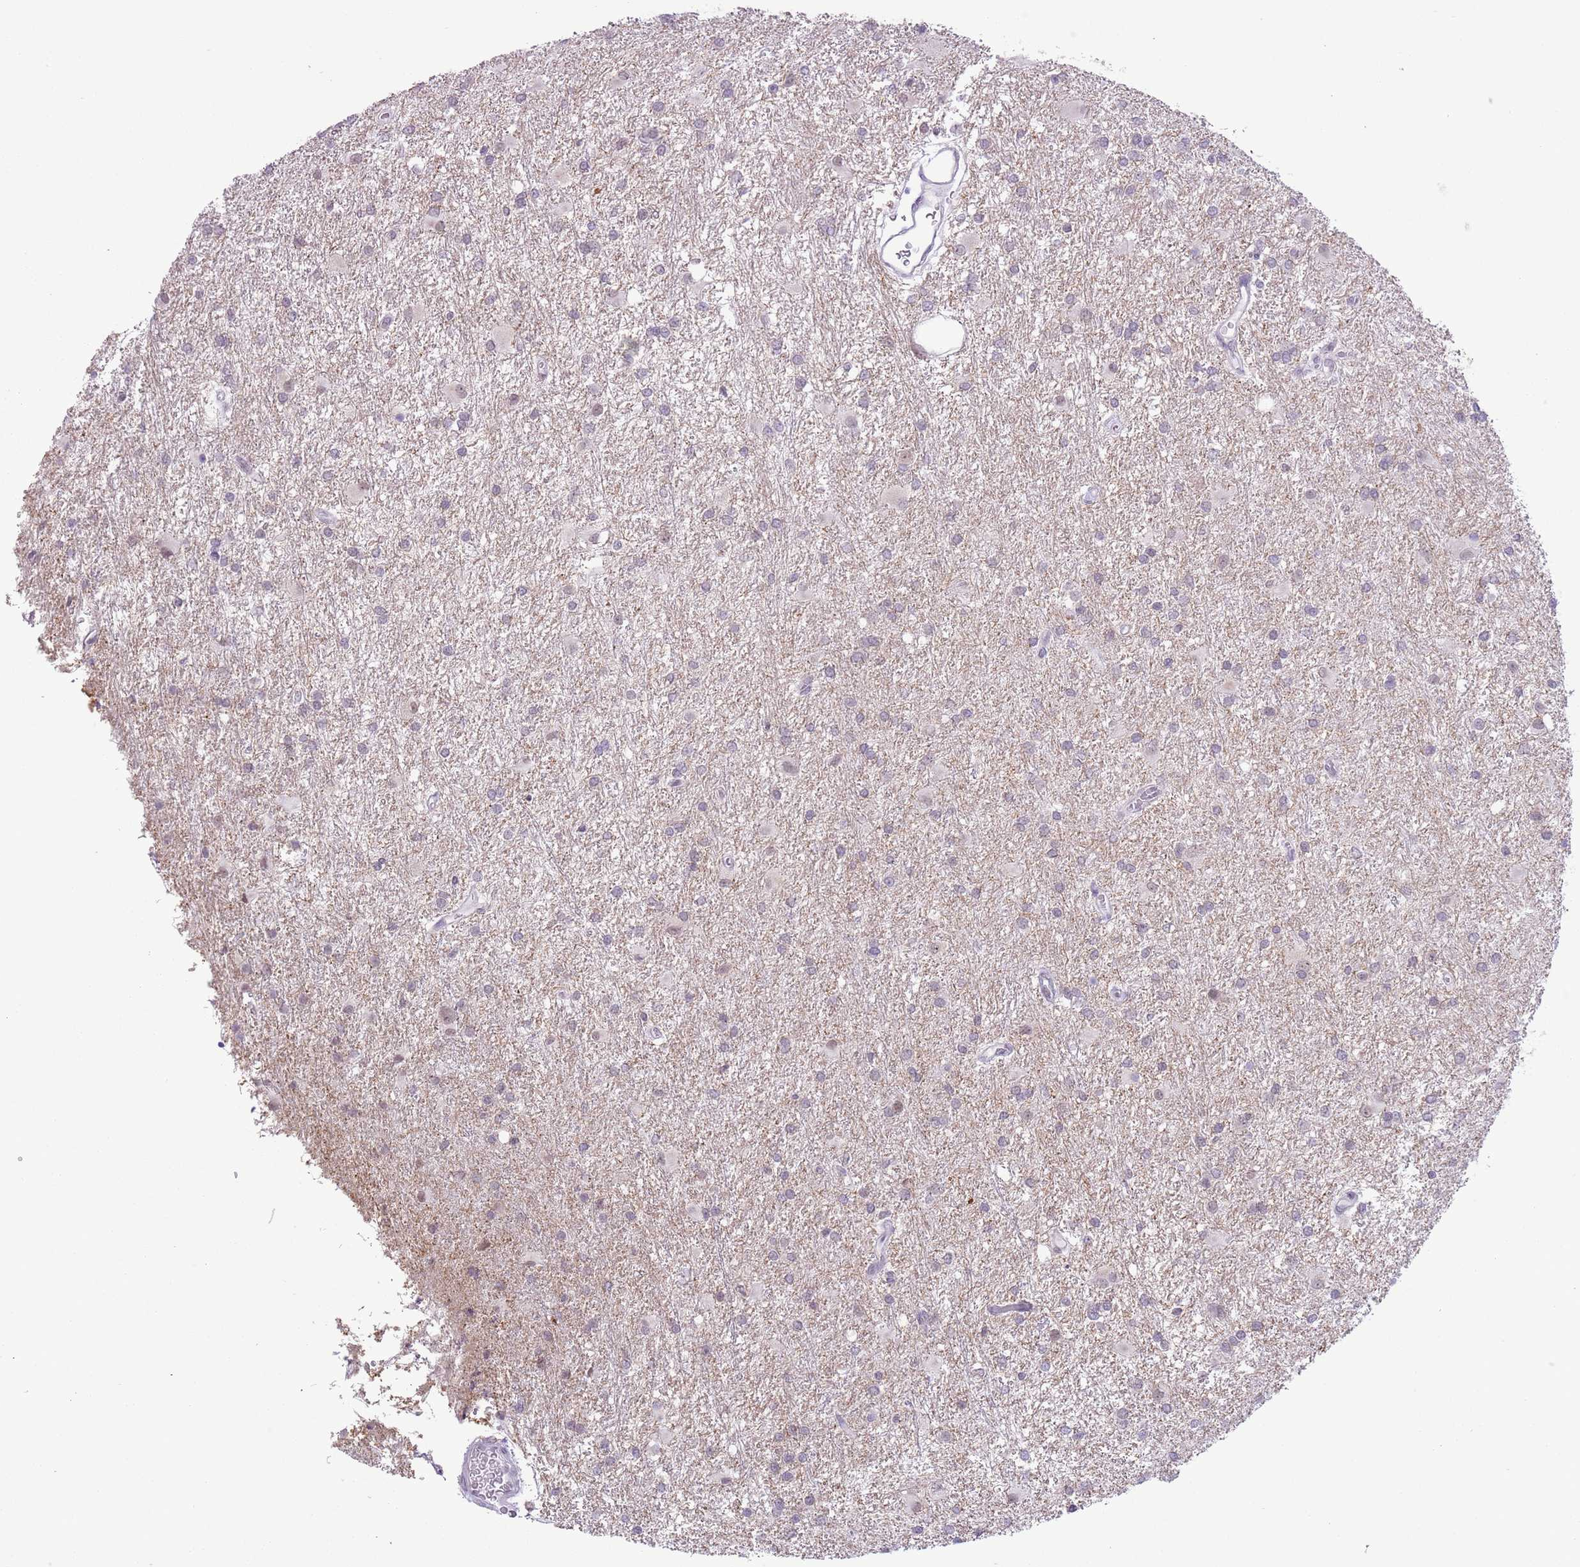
{"staining": {"intensity": "negative", "quantity": "none", "location": "none"}, "tissue": "glioma", "cell_type": "Tumor cells", "image_type": "cancer", "snomed": [{"axis": "morphology", "description": "Glioma, malignant, High grade"}, {"axis": "topography", "description": "Brain"}], "caption": "Tumor cells show no significant protein positivity in high-grade glioma (malignant).", "gene": "ZNF576", "patient": {"sex": "female", "age": 50}}